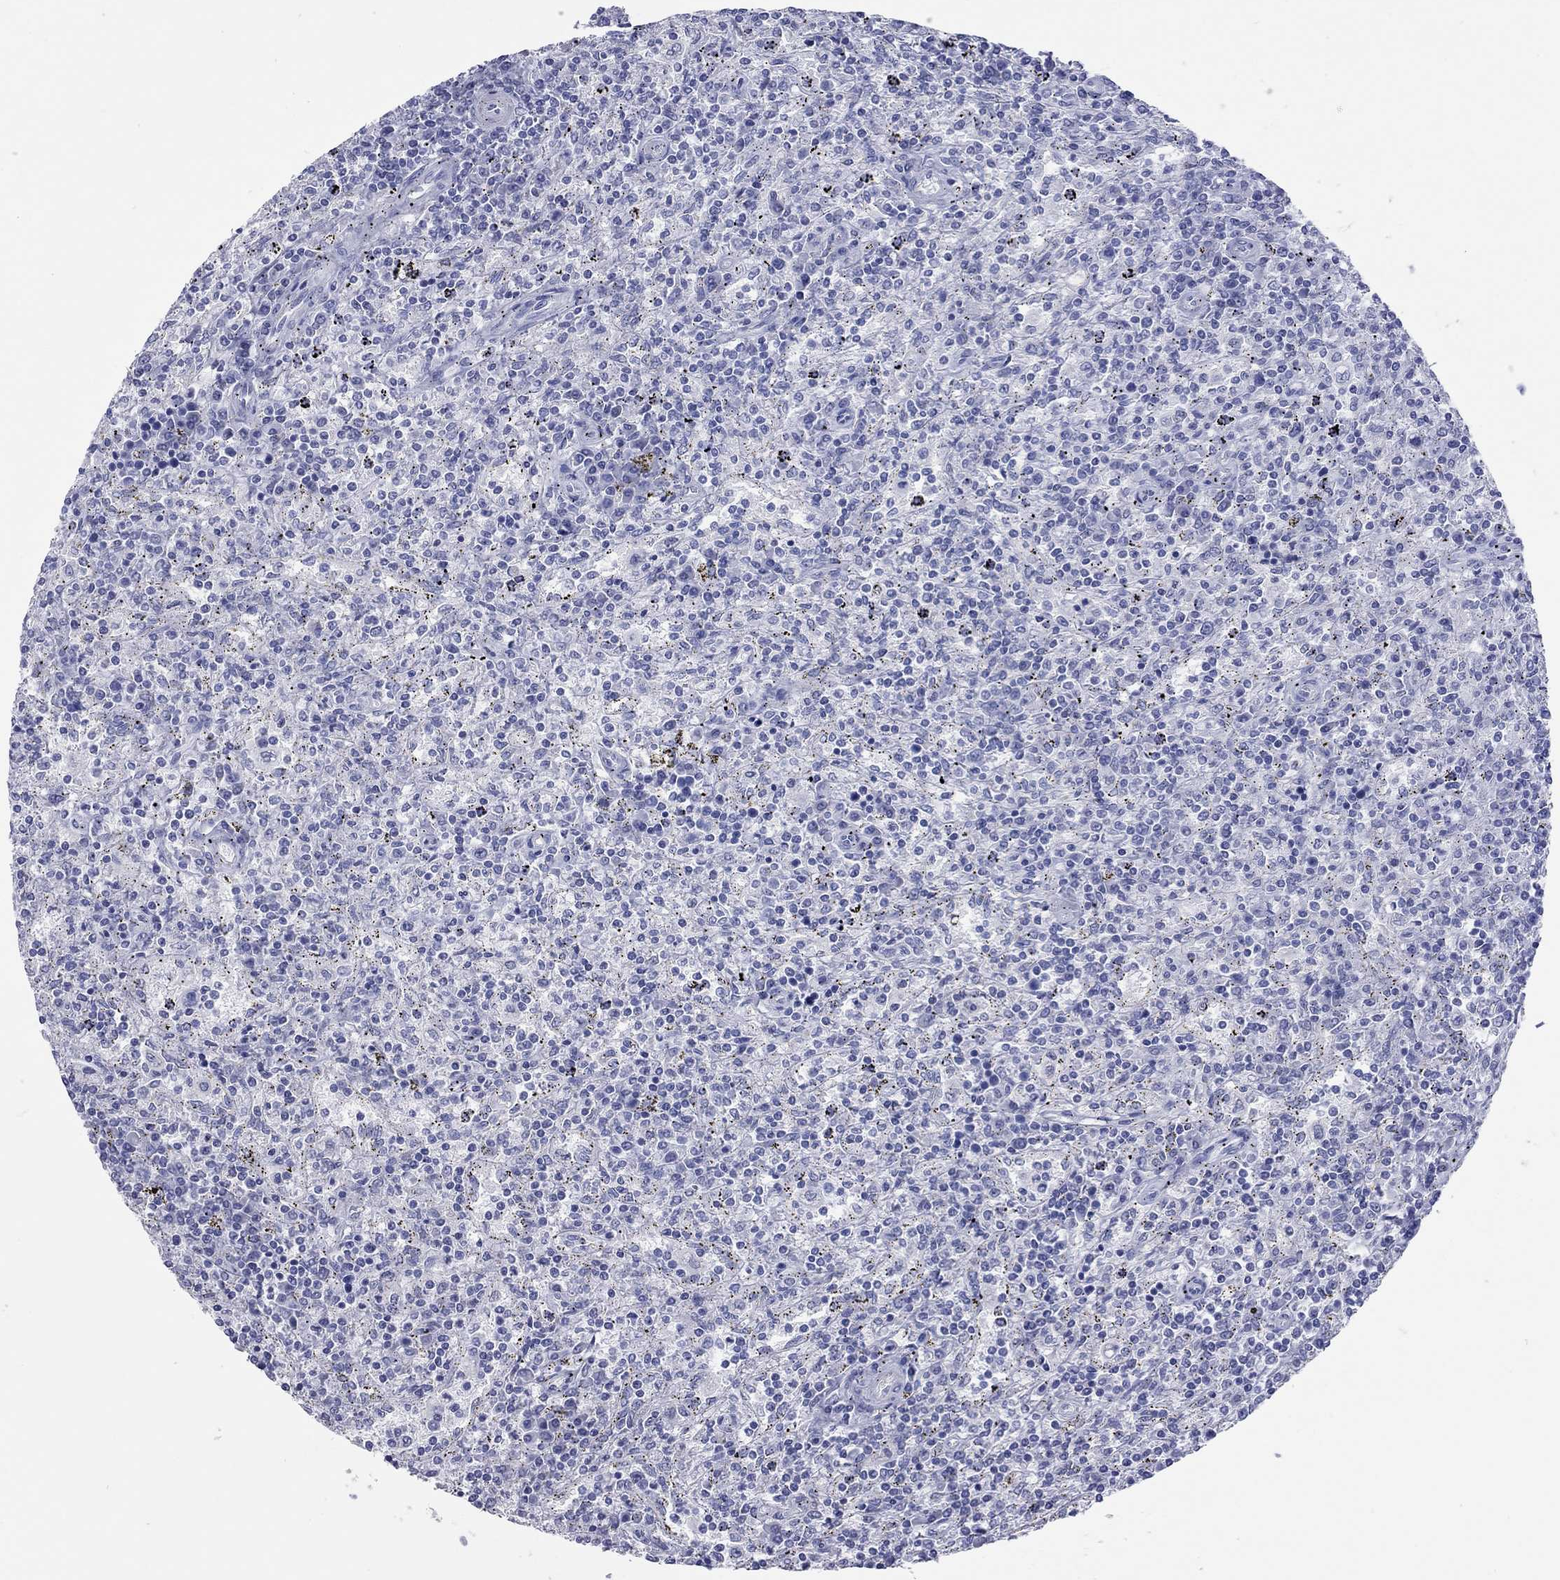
{"staining": {"intensity": "negative", "quantity": "none", "location": "none"}, "tissue": "lymphoma", "cell_type": "Tumor cells", "image_type": "cancer", "snomed": [{"axis": "morphology", "description": "Malignant lymphoma, non-Hodgkin's type, Low grade"}, {"axis": "topography", "description": "Spleen"}], "caption": "Lymphoma stained for a protein using immunohistochemistry reveals no staining tumor cells.", "gene": "VSIG10", "patient": {"sex": "male", "age": 62}}